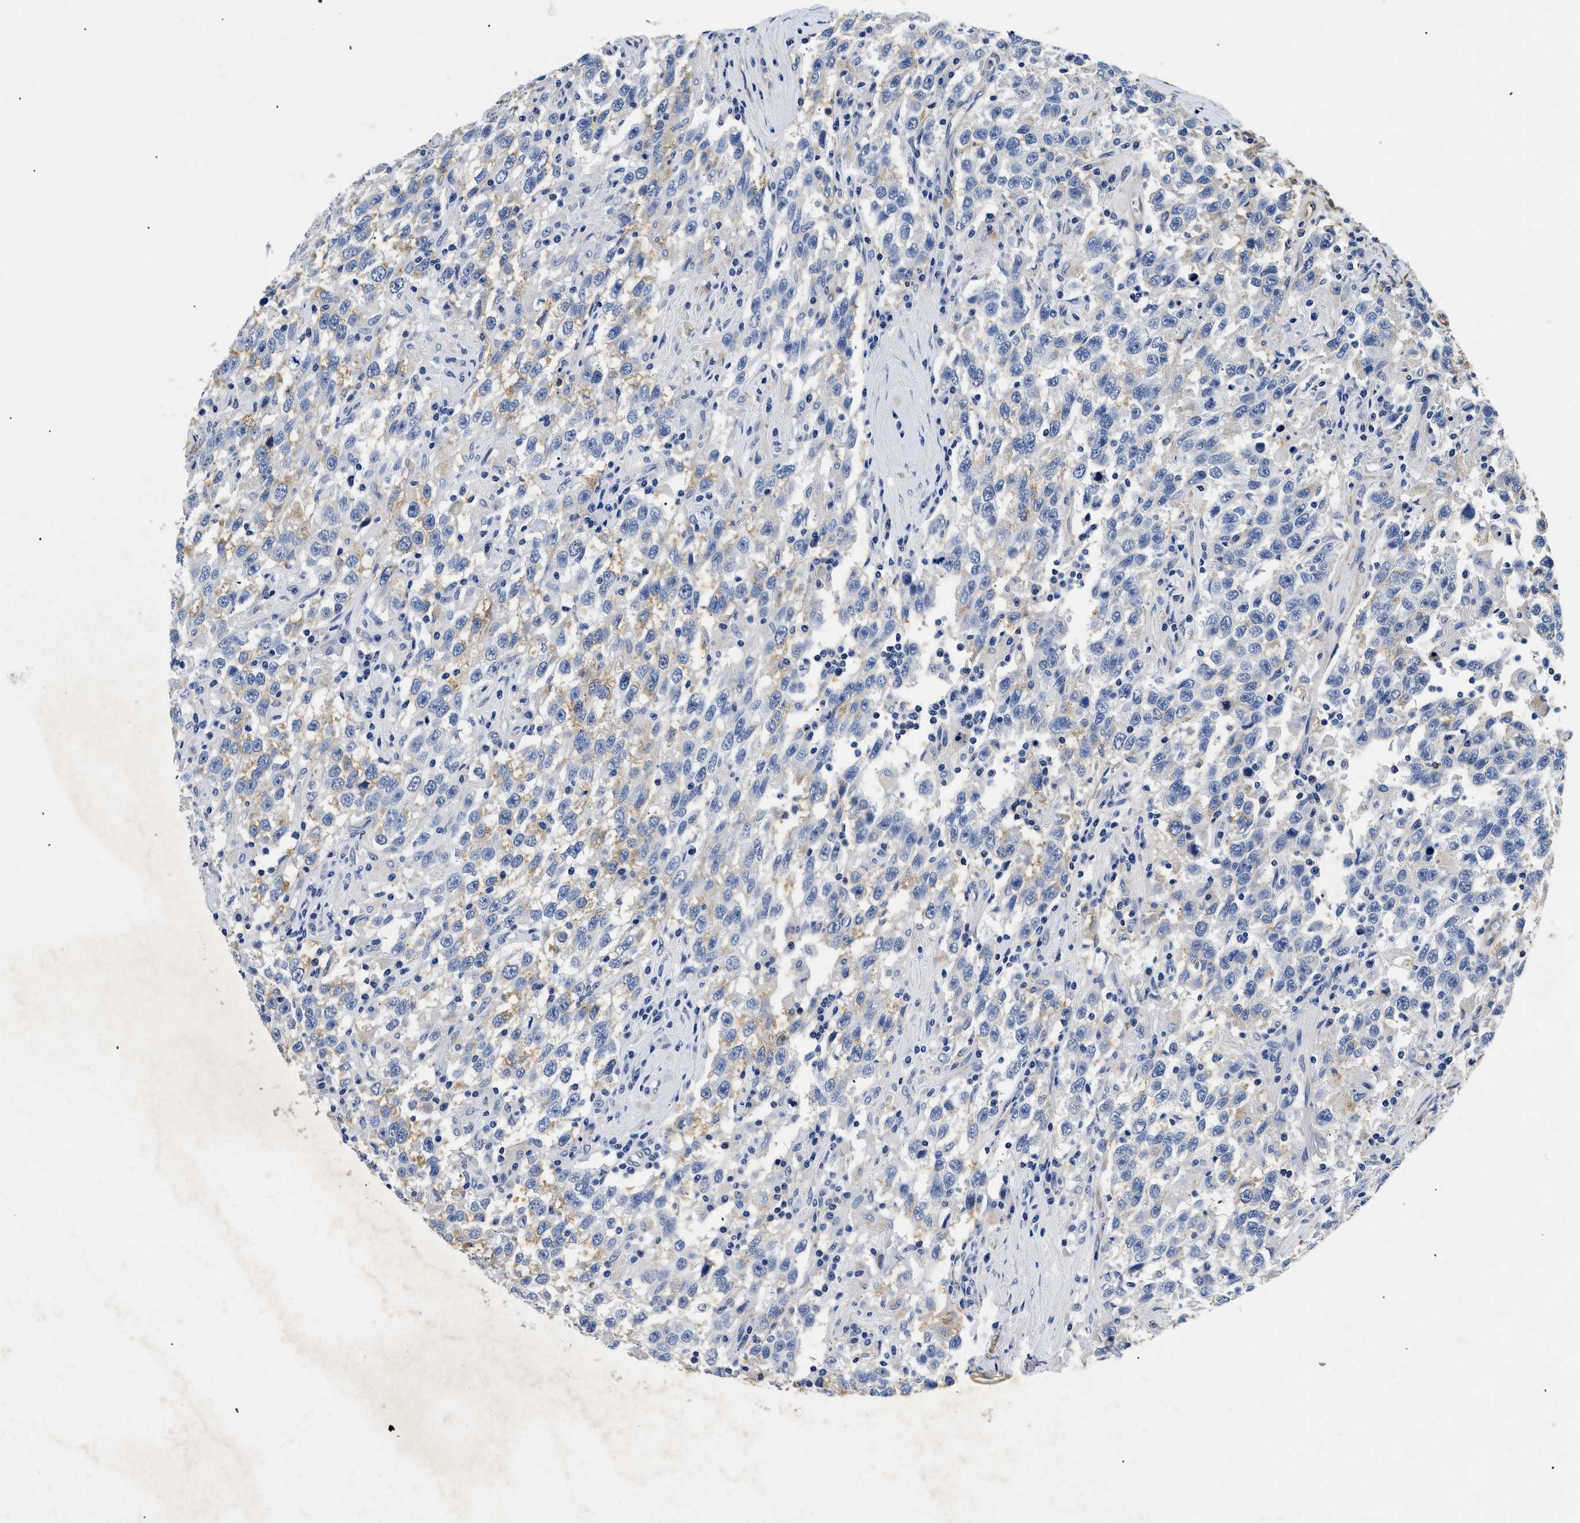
{"staining": {"intensity": "weak", "quantity": "<25%", "location": "cytoplasmic/membranous"}, "tissue": "testis cancer", "cell_type": "Tumor cells", "image_type": "cancer", "snomed": [{"axis": "morphology", "description": "Seminoma, NOS"}, {"axis": "topography", "description": "Testis"}], "caption": "This is an immunohistochemistry micrograph of human testis cancer (seminoma). There is no staining in tumor cells.", "gene": "LAMA3", "patient": {"sex": "male", "age": 41}}